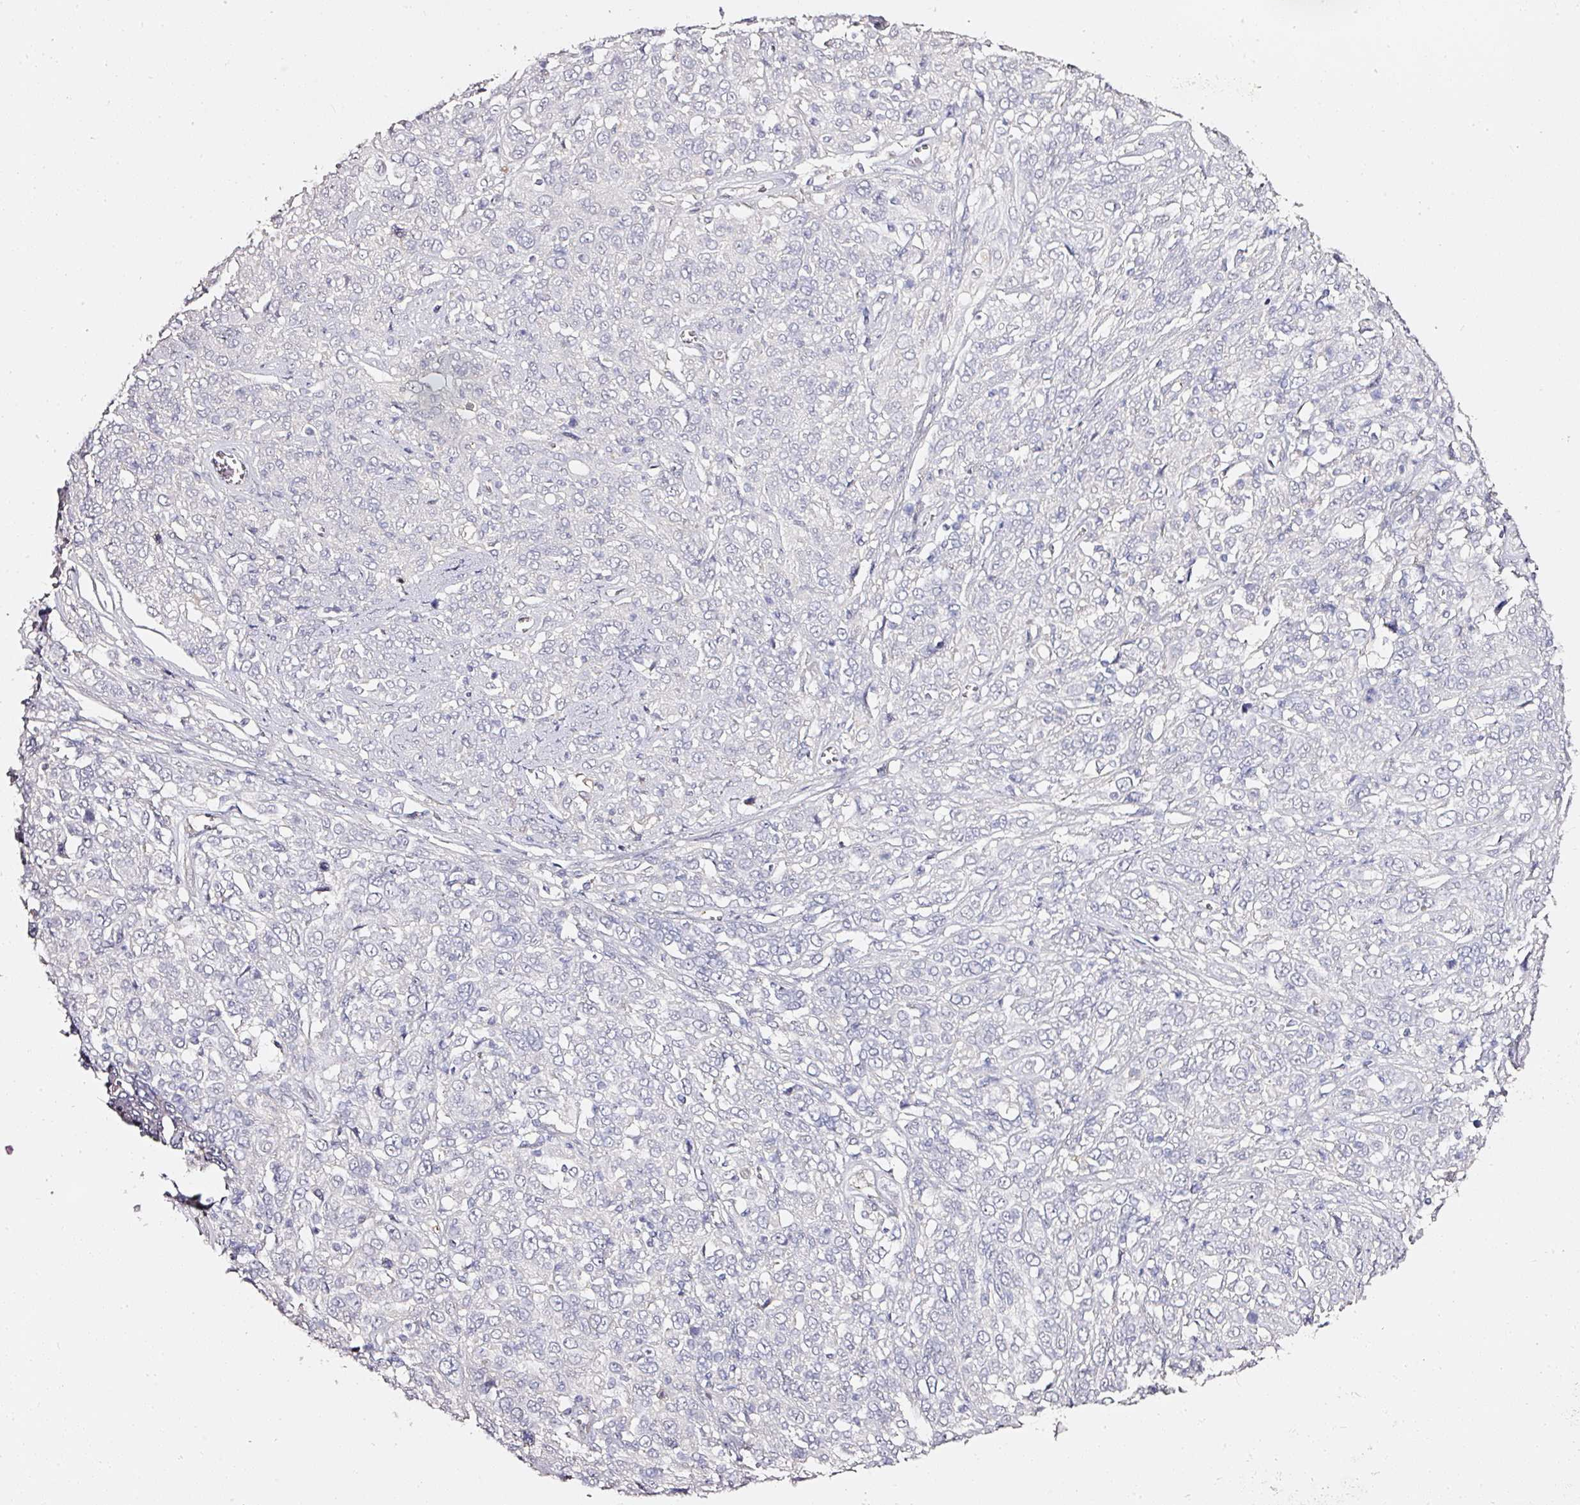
{"staining": {"intensity": "negative", "quantity": "none", "location": "none"}, "tissue": "cervical cancer", "cell_type": "Tumor cells", "image_type": "cancer", "snomed": [{"axis": "morphology", "description": "Squamous cell carcinoma, NOS"}, {"axis": "topography", "description": "Cervix"}], "caption": "Immunohistochemistry (IHC) of squamous cell carcinoma (cervical) exhibits no staining in tumor cells. The staining is performed using DAB brown chromogen with nuclei counter-stained in using hematoxylin.", "gene": "TOGARAM1", "patient": {"sex": "female", "age": 46}}